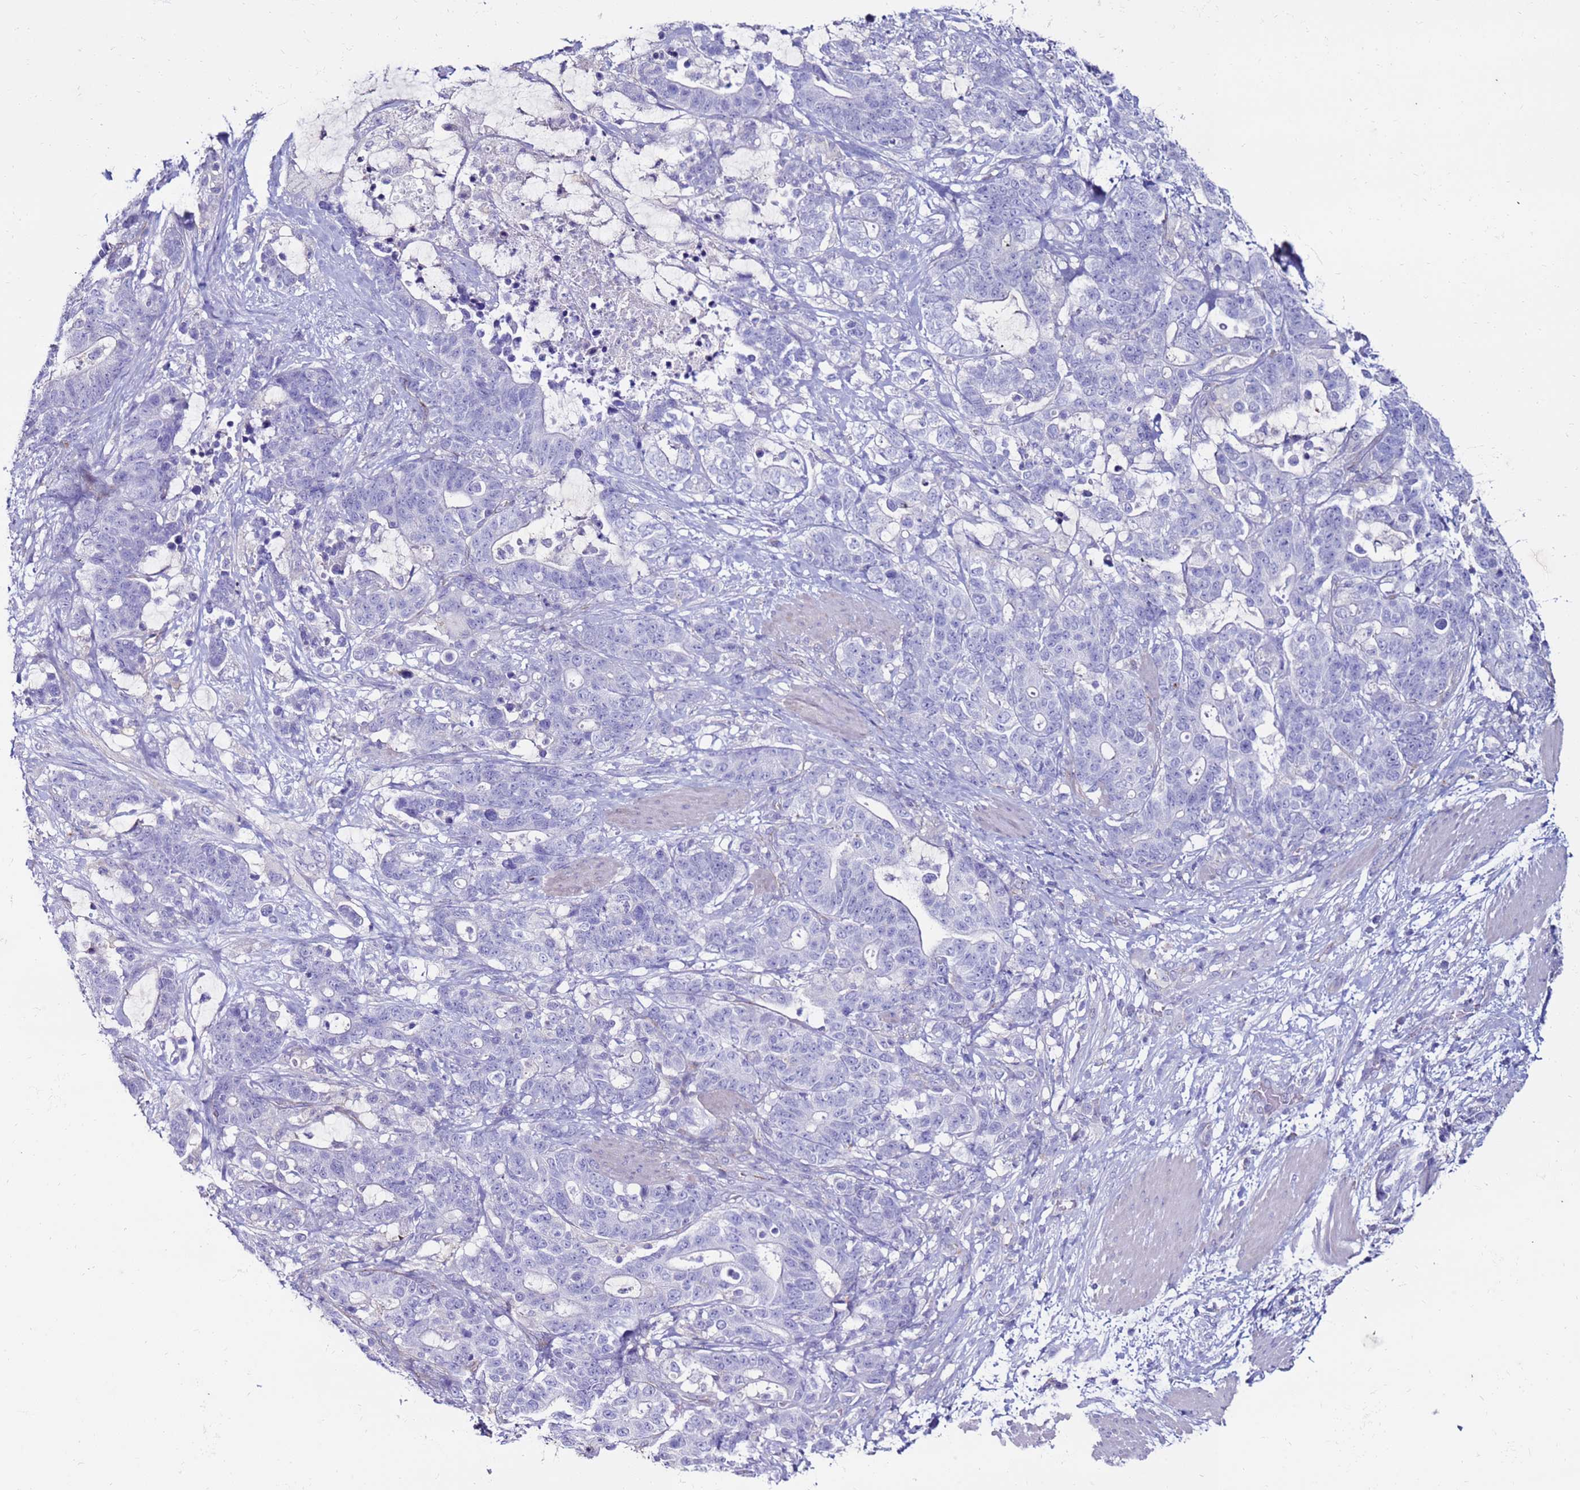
{"staining": {"intensity": "negative", "quantity": "none", "location": "none"}, "tissue": "stomach cancer", "cell_type": "Tumor cells", "image_type": "cancer", "snomed": [{"axis": "morphology", "description": "Normal tissue, NOS"}, {"axis": "morphology", "description": "Adenocarcinoma, NOS"}, {"axis": "topography", "description": "Stomach"}], "caption": "Protein analysis of stomach adenocarcinoma reveals no significant expression in tumor cells. The staining is performed using DAB brown chromogen with nuclei counter-stained in using hematoxylin.", "gene": "CLEC4M", "patient": {"sex": "female", "age": 64}}